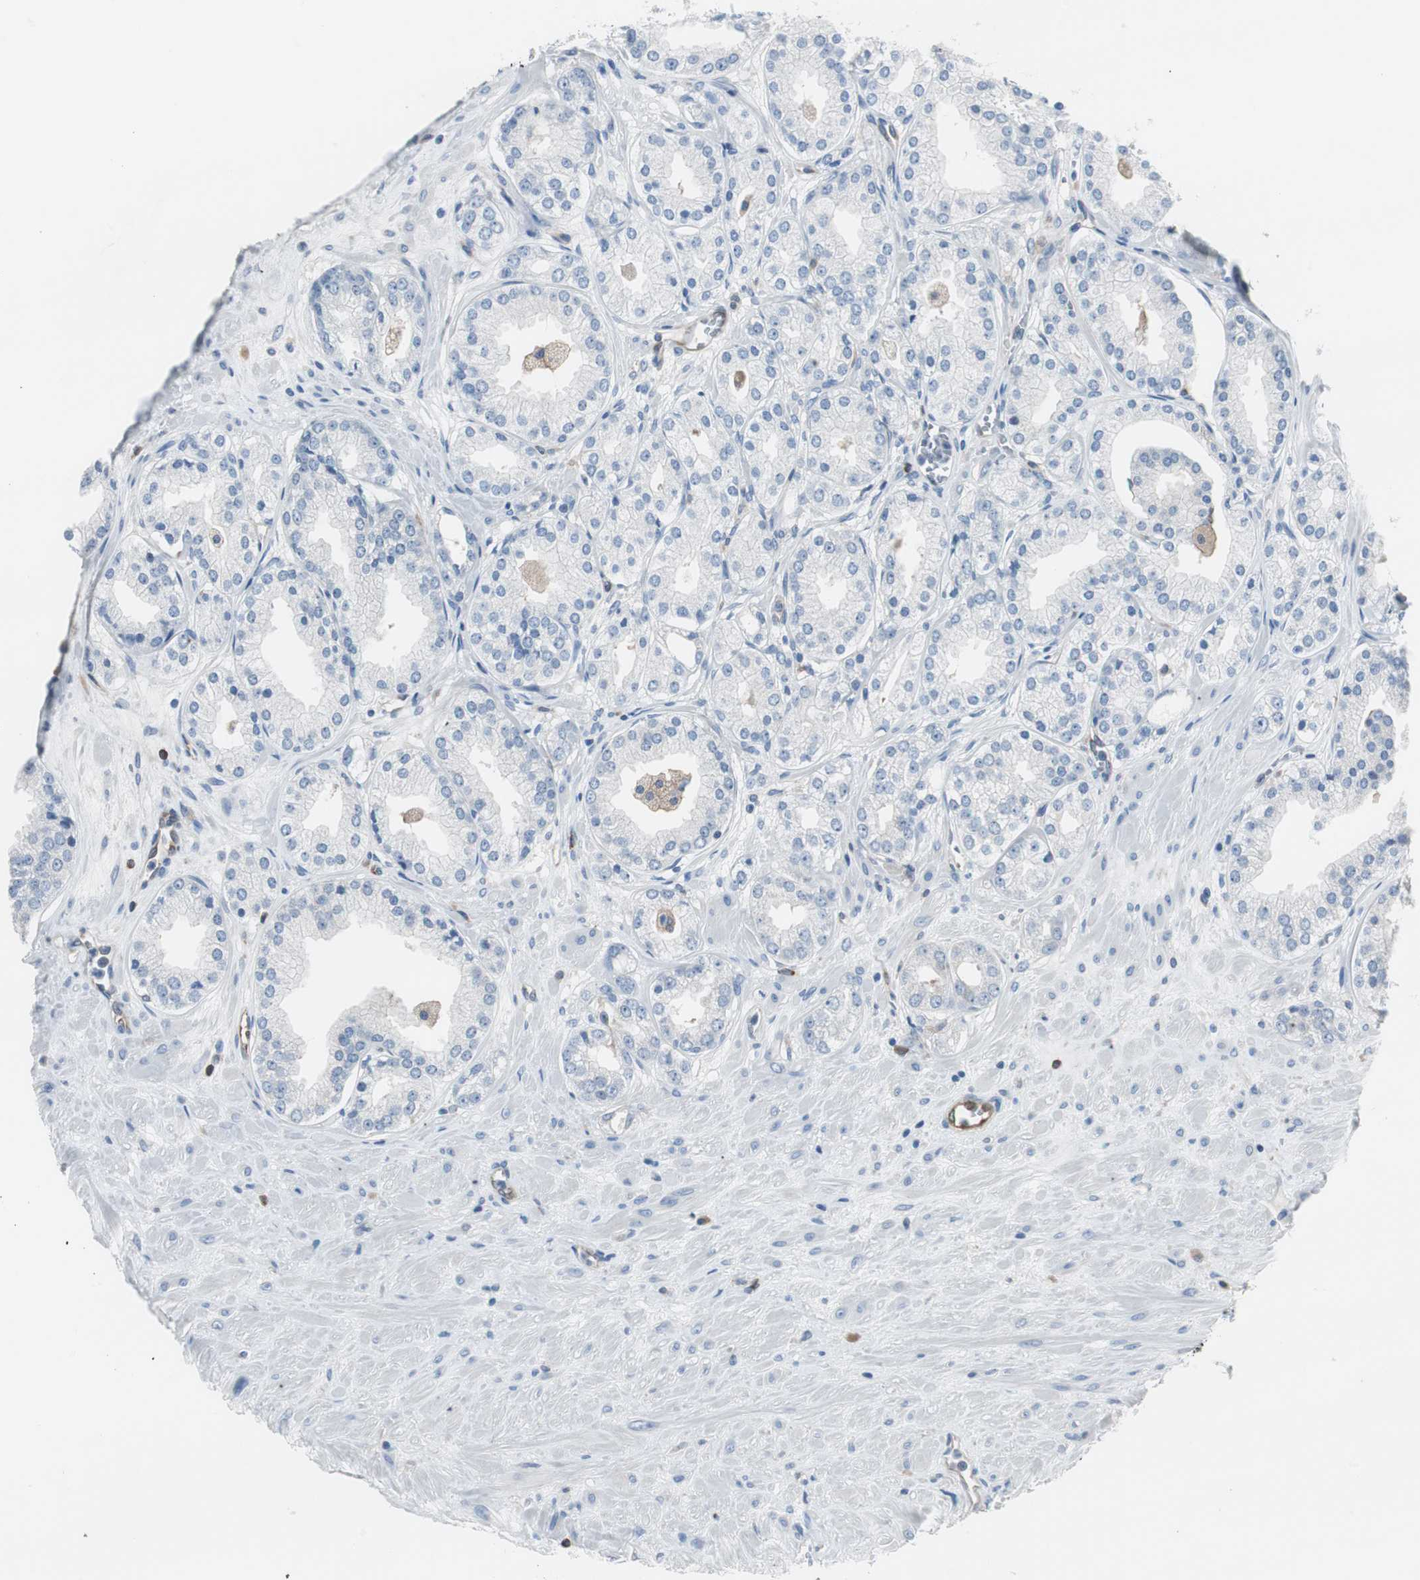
{"staining": {"intensity": "negative", "quantity": "none", "location": "none"}, "tissue": "prostate cancer", "cell_type": "Tumor cells", "image_type": "cancer", "snomed": [{"axis": "morphology", "description": "Adenocarcinoma, High grade"}, {"axis": "topography", "description": "Prostate"}], "caption": "Image shows no significant protein positivity in tumor cells of prostate cancer.", "gene": "SWAP70", "patient": {"sex": "male", "age": 61}}